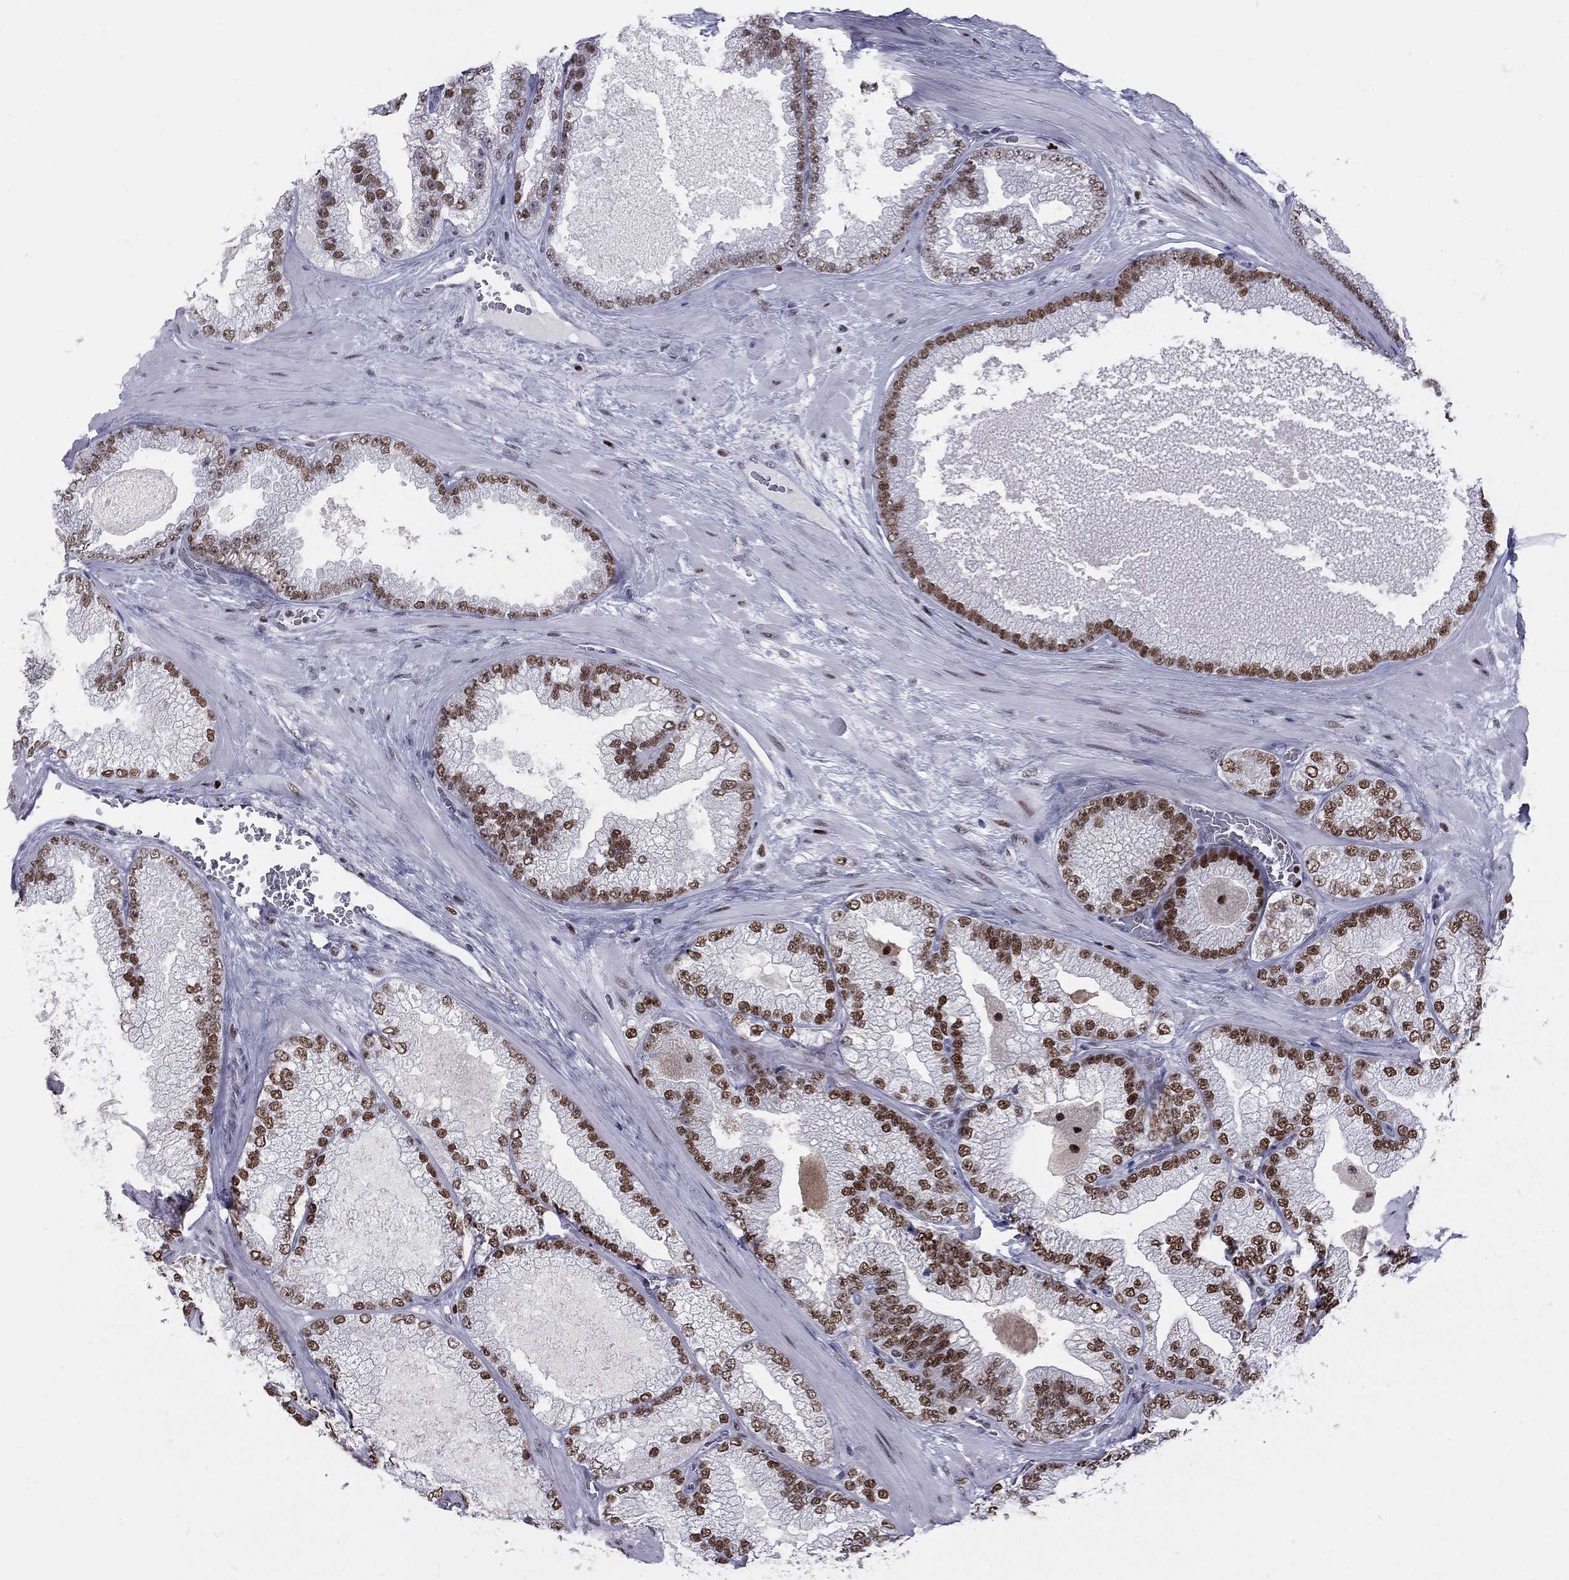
{"staining": {"intensity": "strong", "quantity": ">75%", "location": "nuclear"}, "tissue": "prostate cancer", "cell_type": "Tumor cells", "image_type": "cancer", "snomed": [{"axis": "morphology", "description": "Adenocarcinoma, Low grade"}, {"axis": "topography", "description": "Prostate"}], "caption": "Prostate cancer (low-grade adenocarcinoma) was stained to show a protein in brown. There is high levels of strong nuclear positivity in approximately >75% of tumor cells. Nuclei are stained in blue.", "gene": "PCGF3", "patient": {"sex": "male", "age": 57}}